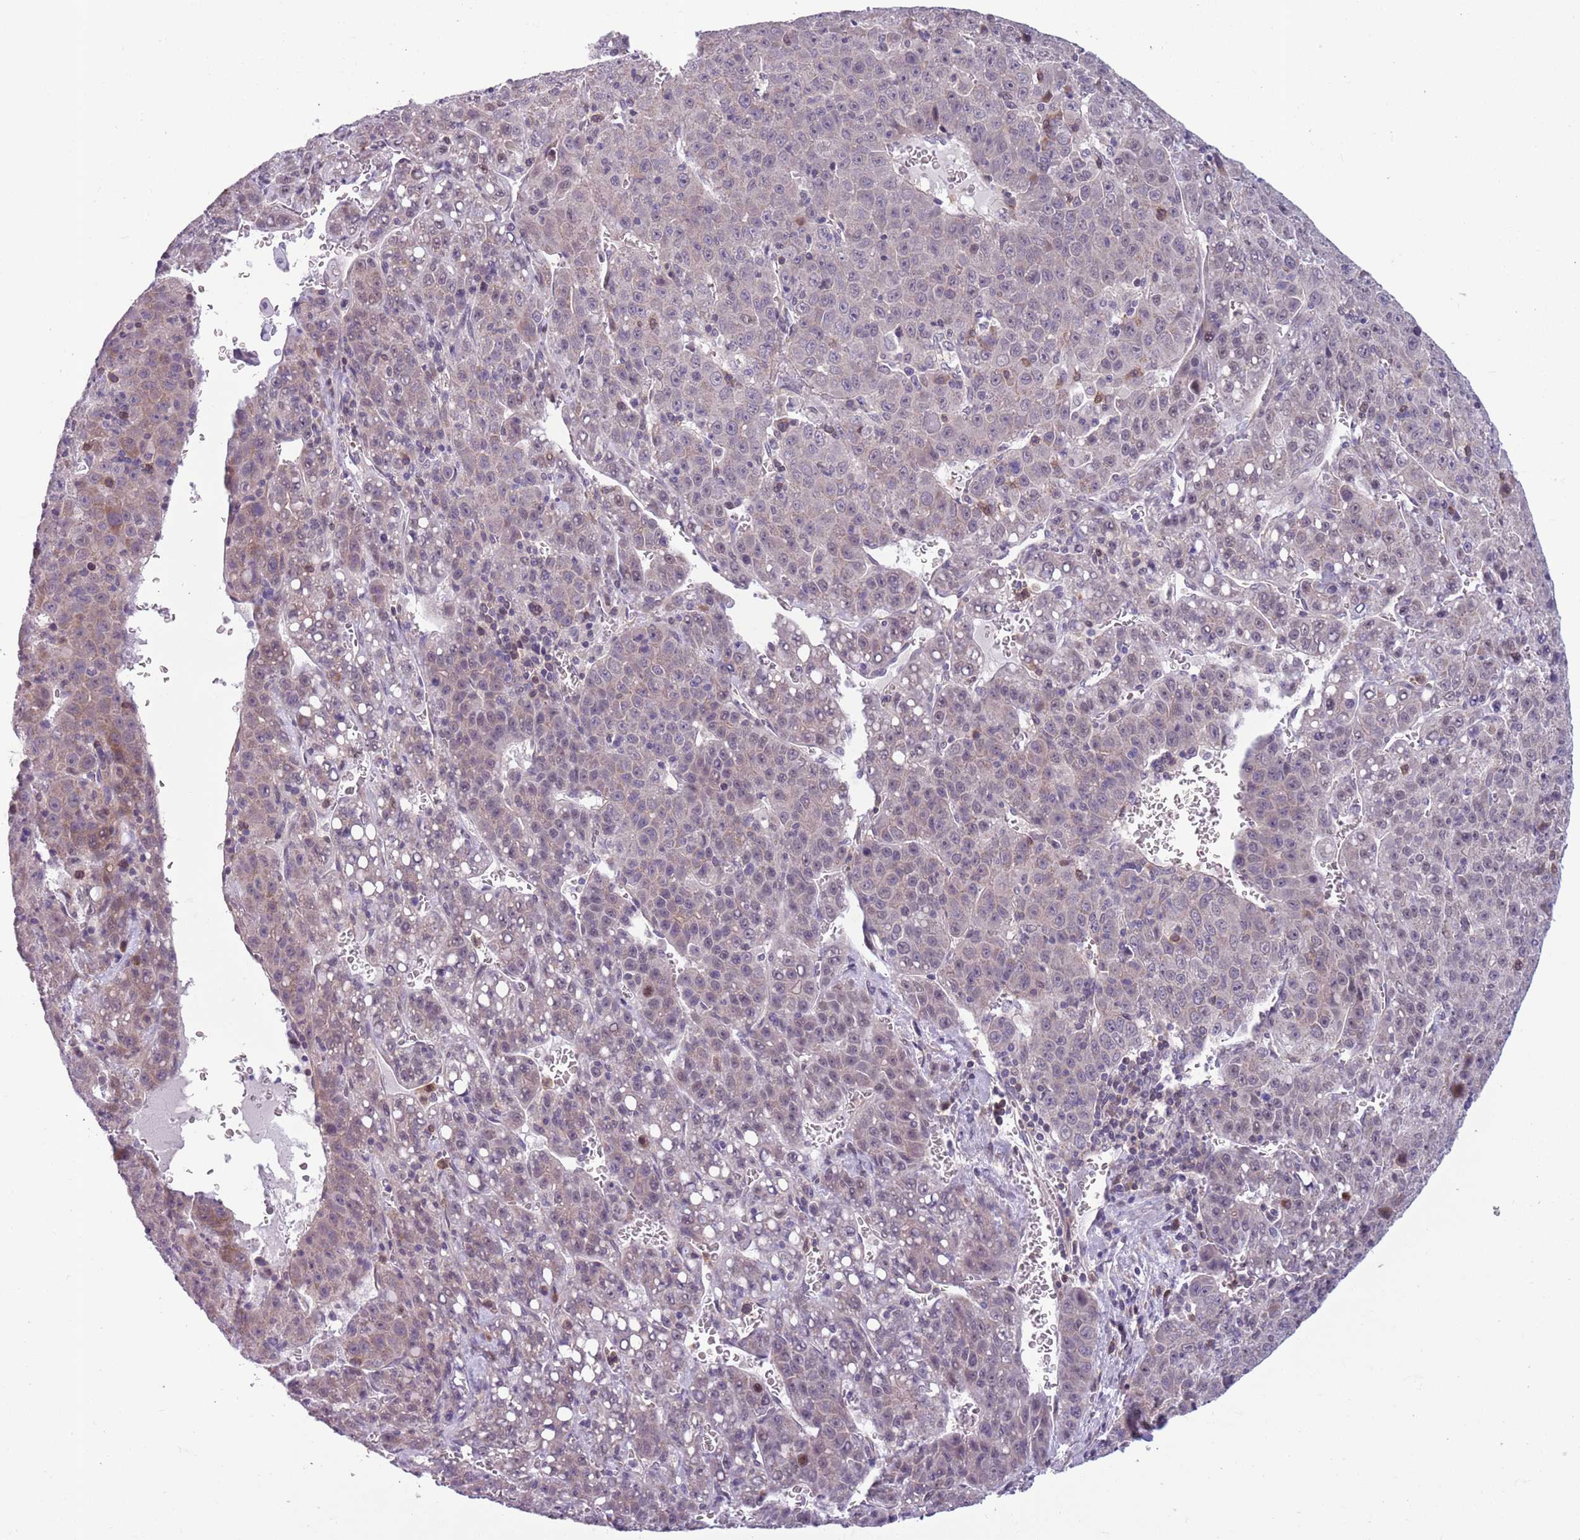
{"staining": {"intensity": "negative", "quantity": "none", "location": "none"}, "tissue": "liver cancer", "cell_type": "Tumor cells", "image_type": "cancer", "snomed": [{"axis": "morphology", "description": "Carcinoma, Hepatocellular, NOS"}, {"axis": "topography", "description": "Liver"}], "caption": "A micrograph of liver cancer (hepatocellular carcinoma) stained for a protein reveals no brown staining in tumor cells.", "gene": "JAML", "patient": {"sex": "female", "age": 53}}